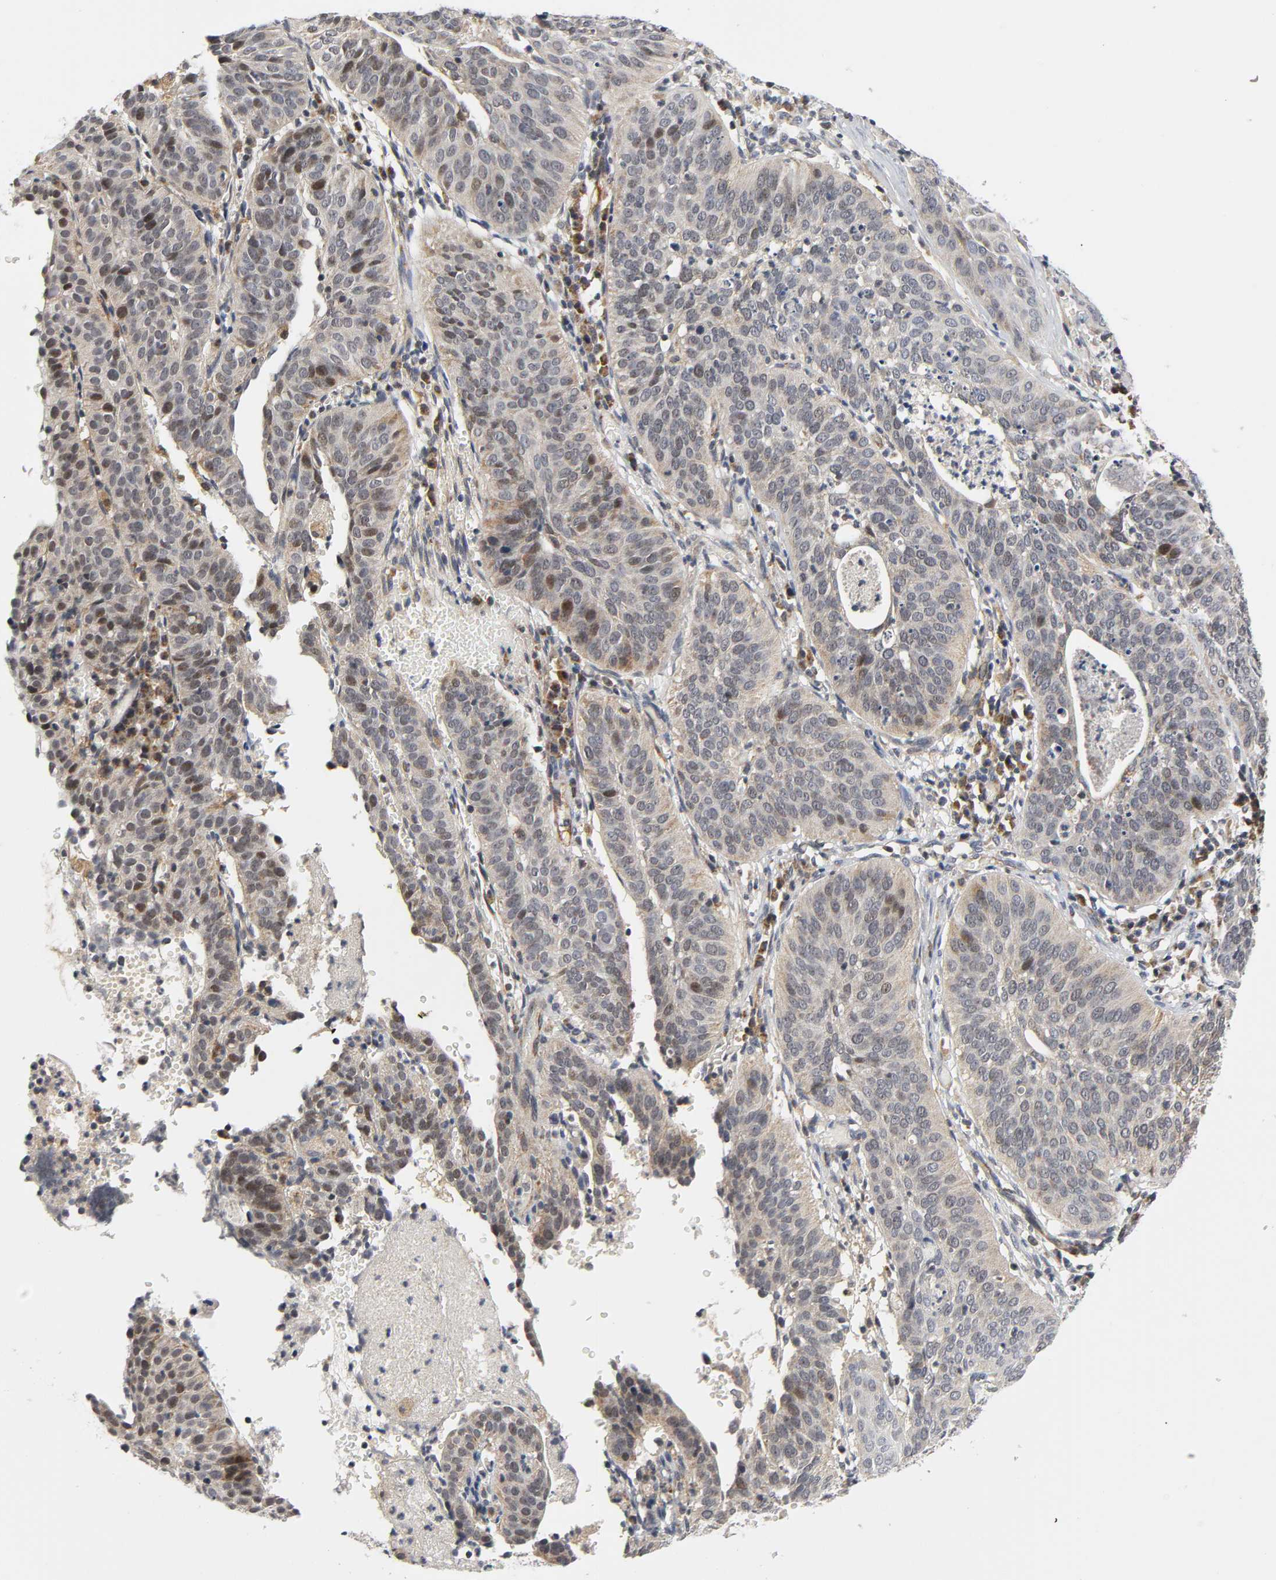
{"staining": {"intensity": "weak", "quantity": ">75%", "location": "cytoplasmic/membranous"}, "tissue": "cervical cancer", "cell_type": "Tumor cells", "image_type": "cancer", "snomed": [{"axis": "morphology", "description": "Squamous cell carcinoma, NOS"}, {"axis": "topography", "description": "Cervix"}], "caption": "Cervical cancer (squamous cell carcinoma) stained with immunohistochemistry reveals weak cytoplasmic/membranous staining in about >75% of tumor cells.", "gene": "NRP1", "patient": {"sex": "female", "age": 39}}